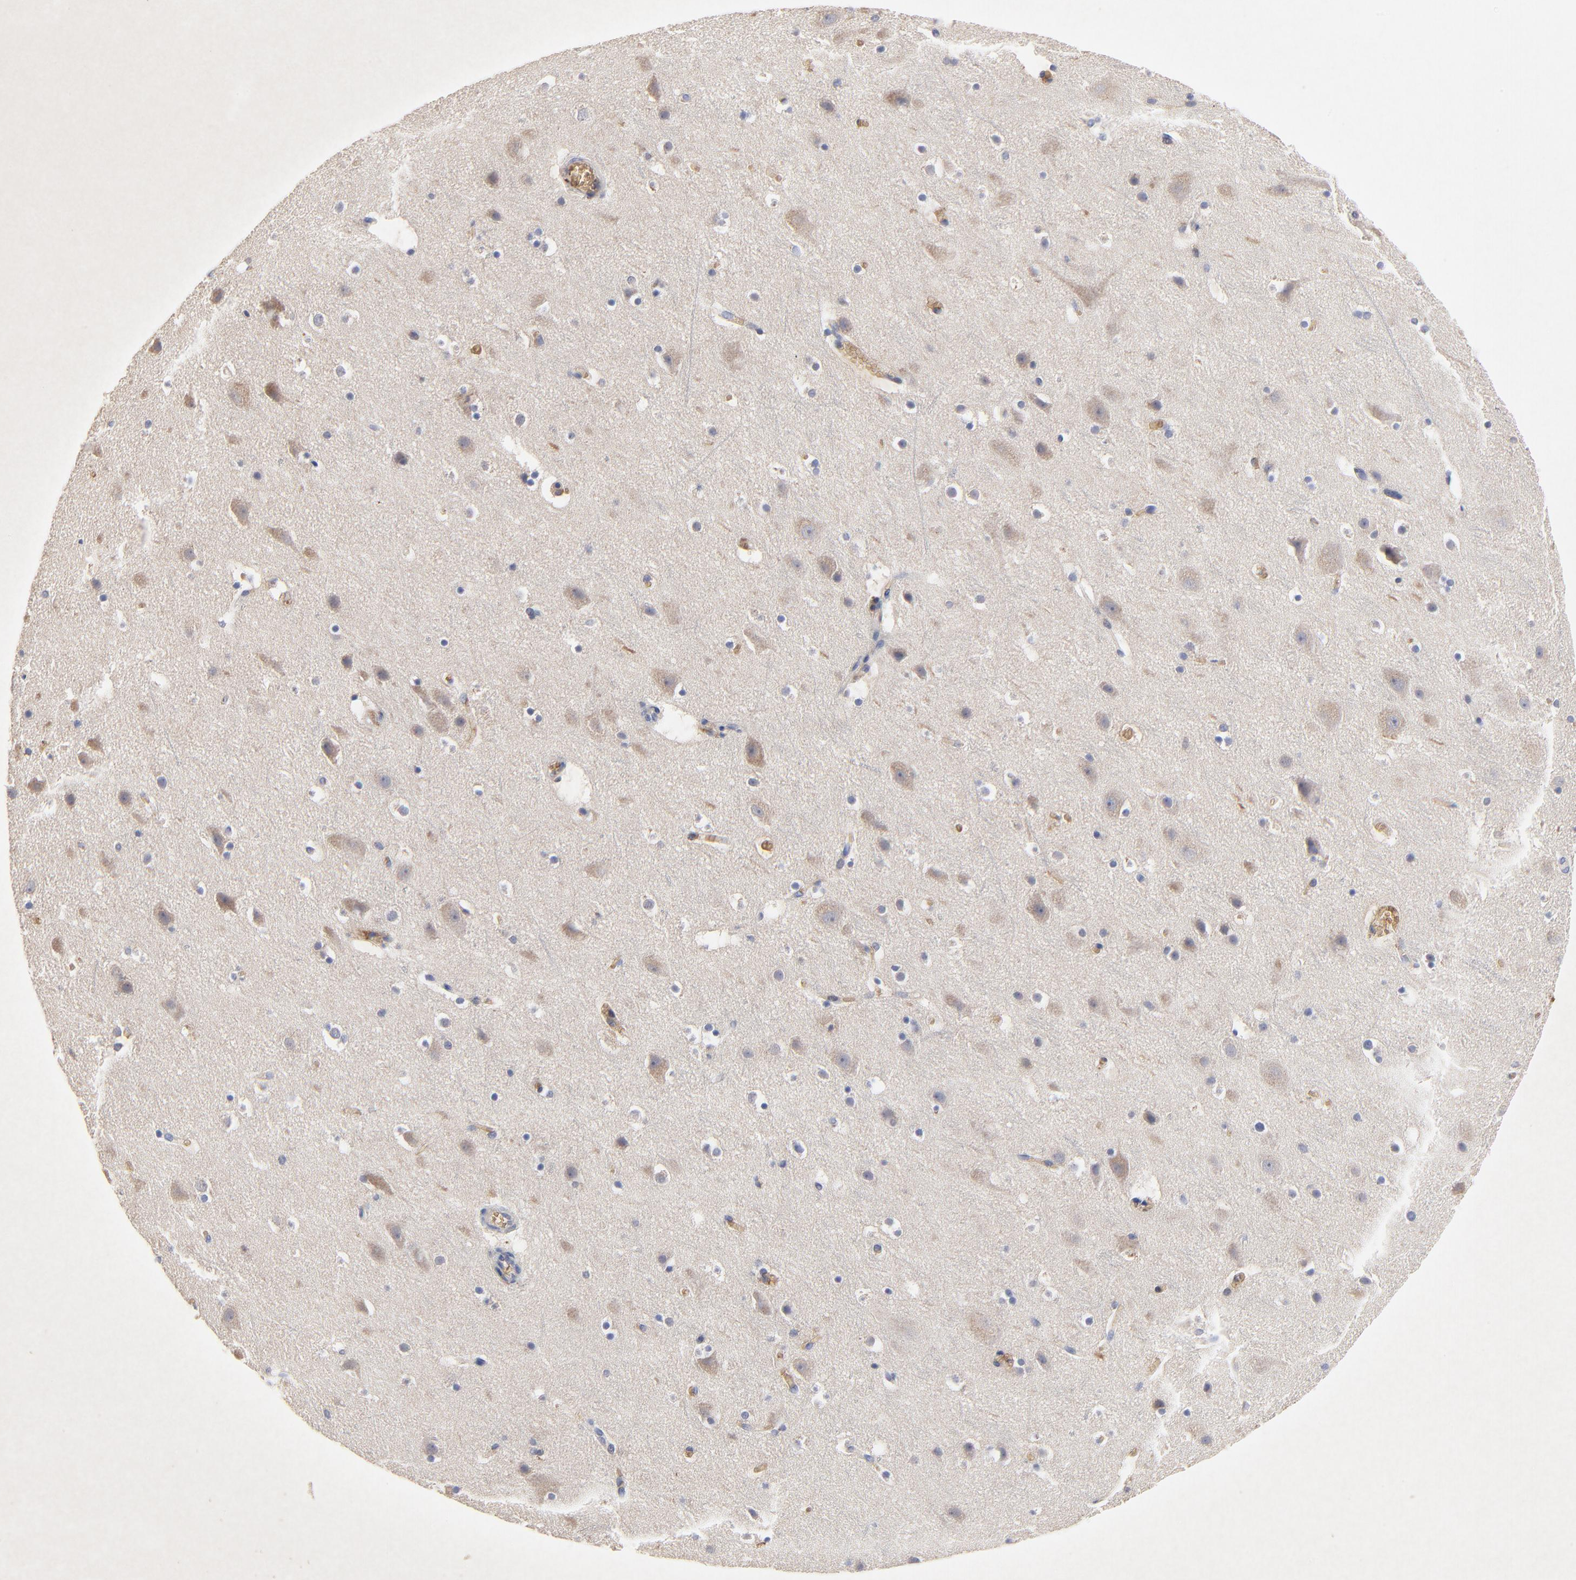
{"staining": {"intensity": "weak", "quantity": ">75%", "location": "cytoplasmic/membranous"}, "tissue": "cerebral cortex", "cell_type": "Endothelial cells", "image_type": "normal", "snomed": [{"axis": "morphology", "description": "Normal tissue, NOS"}, {"axis": "topography", "description": "Cerebral cortex"}], "caption": "An image of human cerebral cortex stained for a protein demonstrates weak cytoplasmic/membranous brown staining in endothelial cells. (IHC, brightfield microscopy, high magnification).", "gene": "PAG1", "patient": {"sex": "male", "age": 45}}